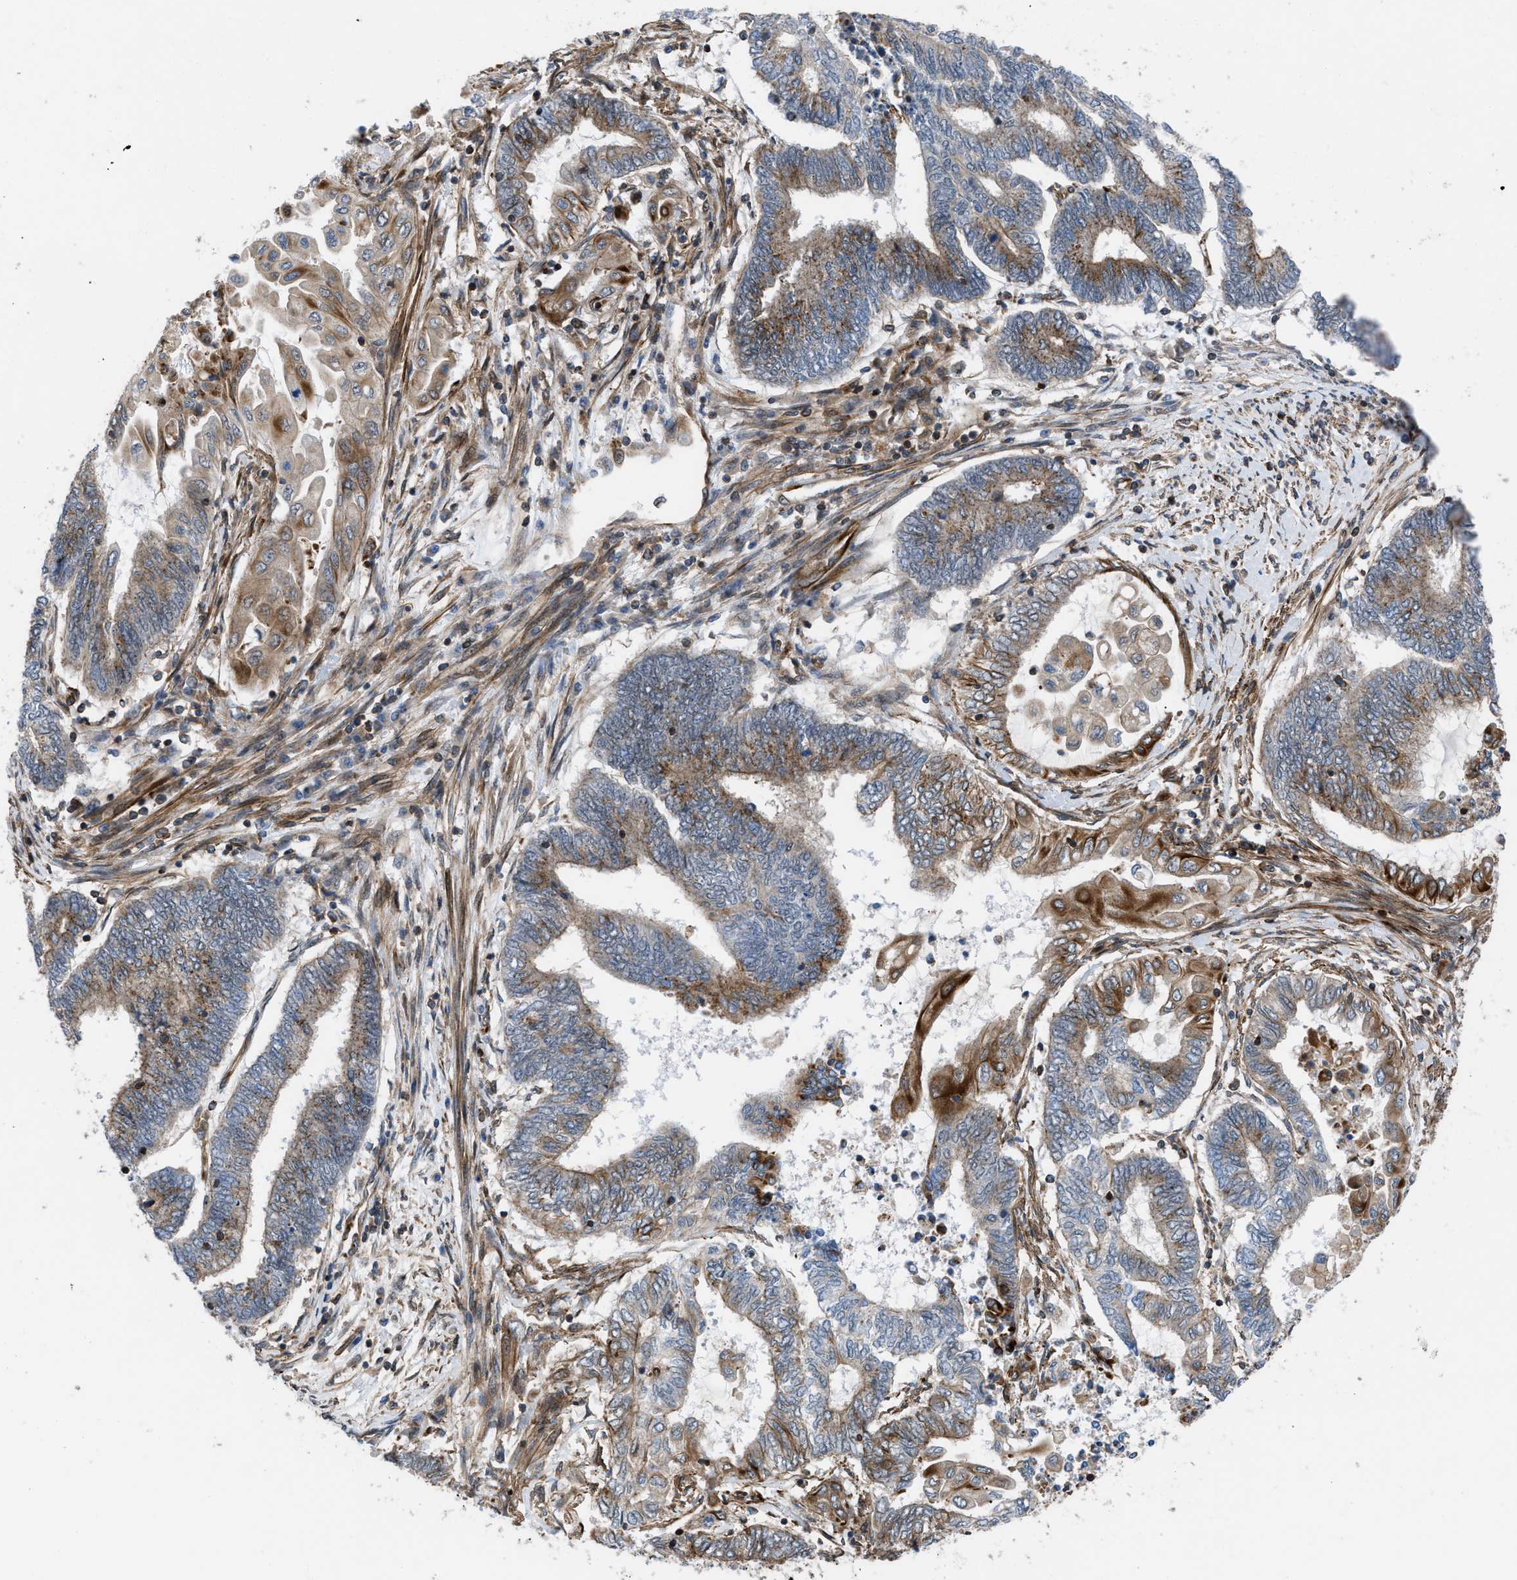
{"staining": {"intensity": "moderate", "quantity": "25%-75%", "location": "cytoplasmic/membranous"}, "tissue": "endometrial cancer", "cell_type": "Tumor cells", "image_type": "cancer", "snomed": [{"axis": "morphology", "description": "Adenocarcinoma, NOS"}, {"axis": "topography", "description": "Uterus"}, {"axis": "topography", "description": "Endometrium"}], "caption": "Adenocarcinoma (endometrial) tissue shows moderate cytoplasmic/membranous positivity in about 25%-75% of tumor cells", "gene": "PTPRE", "patient": {"sex": "female", "age": 70}}